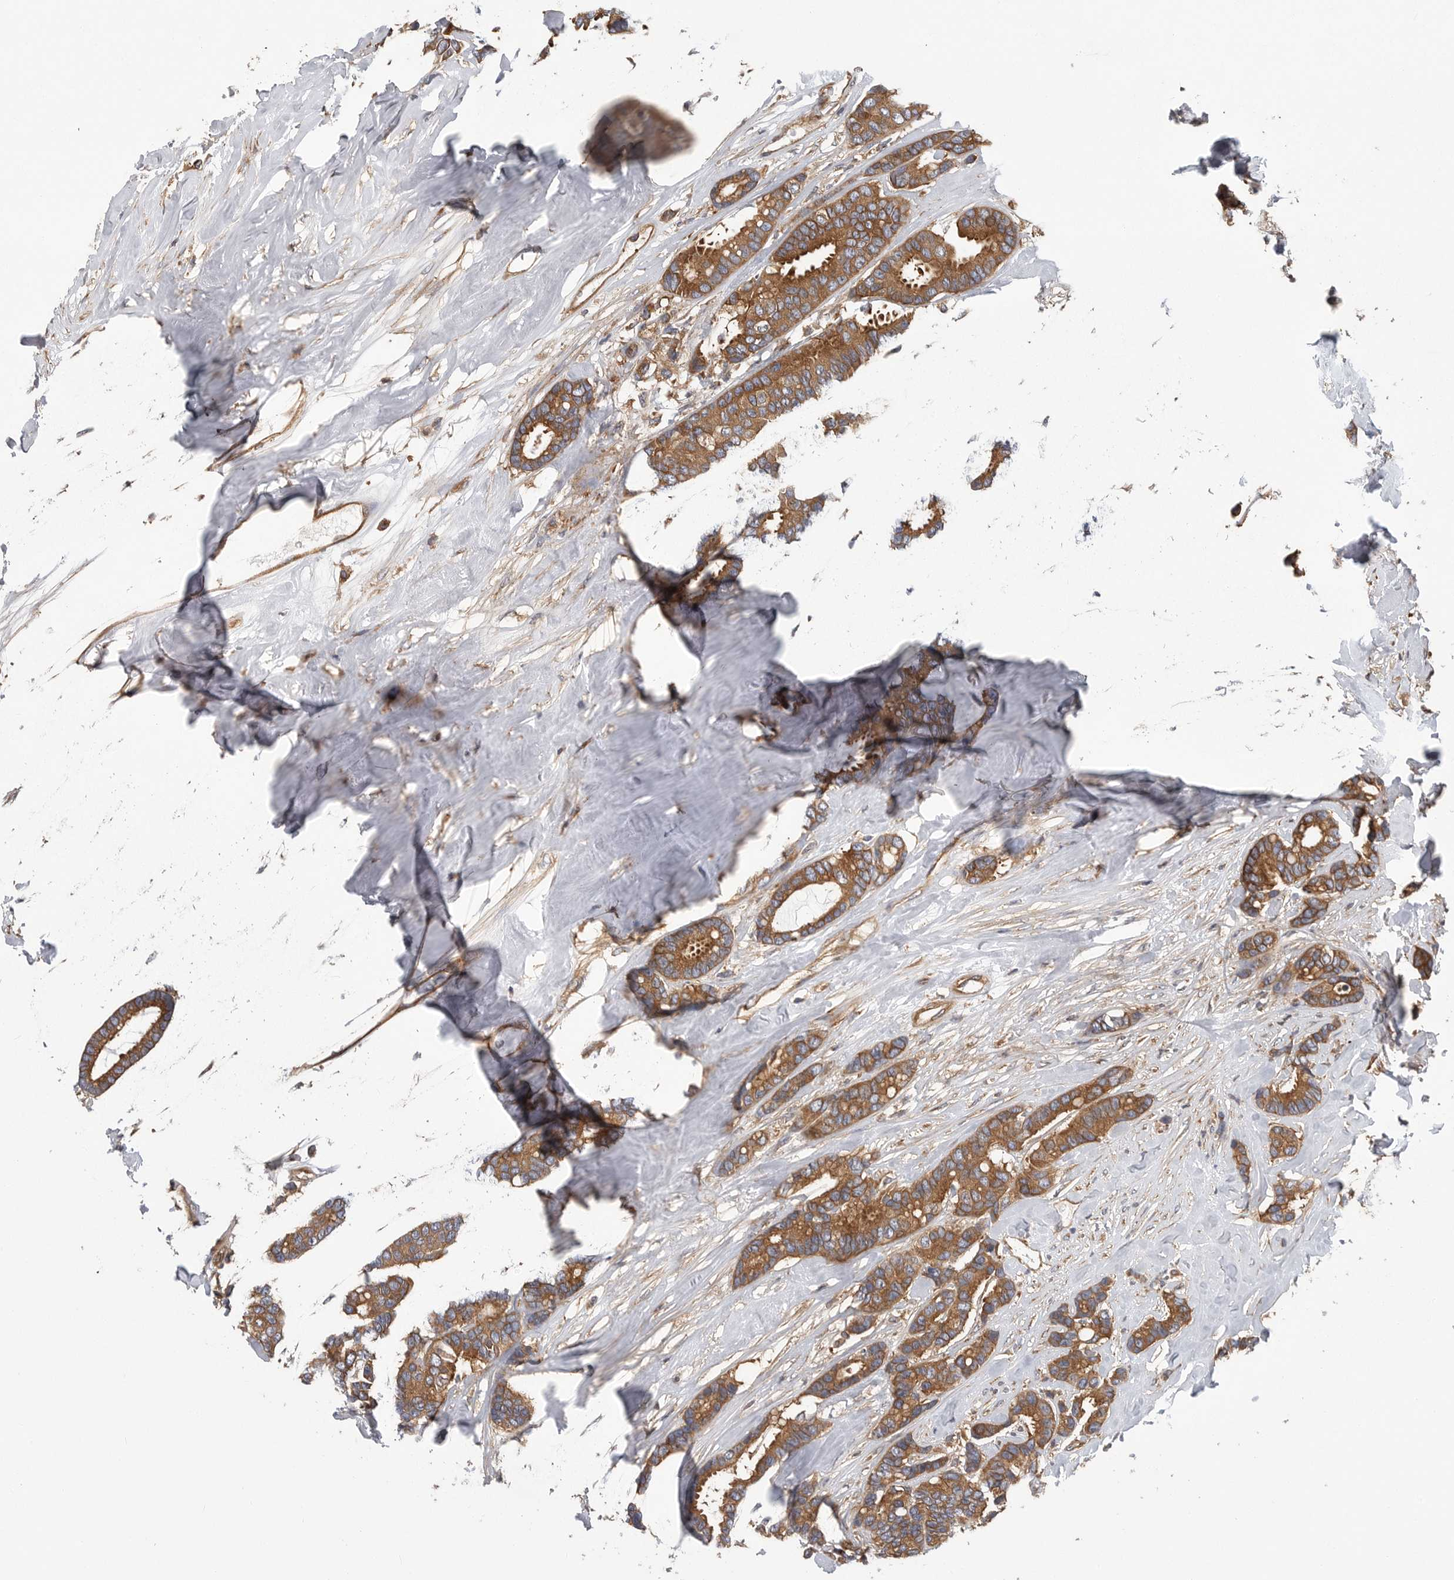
{"staining": {"intensity": "moderate", "quantity": ">75%", "location": "cytoplasmic/membranous"}, "tissue": "breast cancer", "cell_type": "Tumor cells", "image_type": "cancer", "snomed": [{"axis": "morphology", "description": "Duct carcinoma"}, {"axis": "topography", "description": "Breast"}], "caption": "Protein staining exhibits moderate cytoplasmic/membranous expression in approximately >75% of tumor cells in breast cancer.", "gene": "OXR1", "patient": {"sex": "female", "age": 87}}